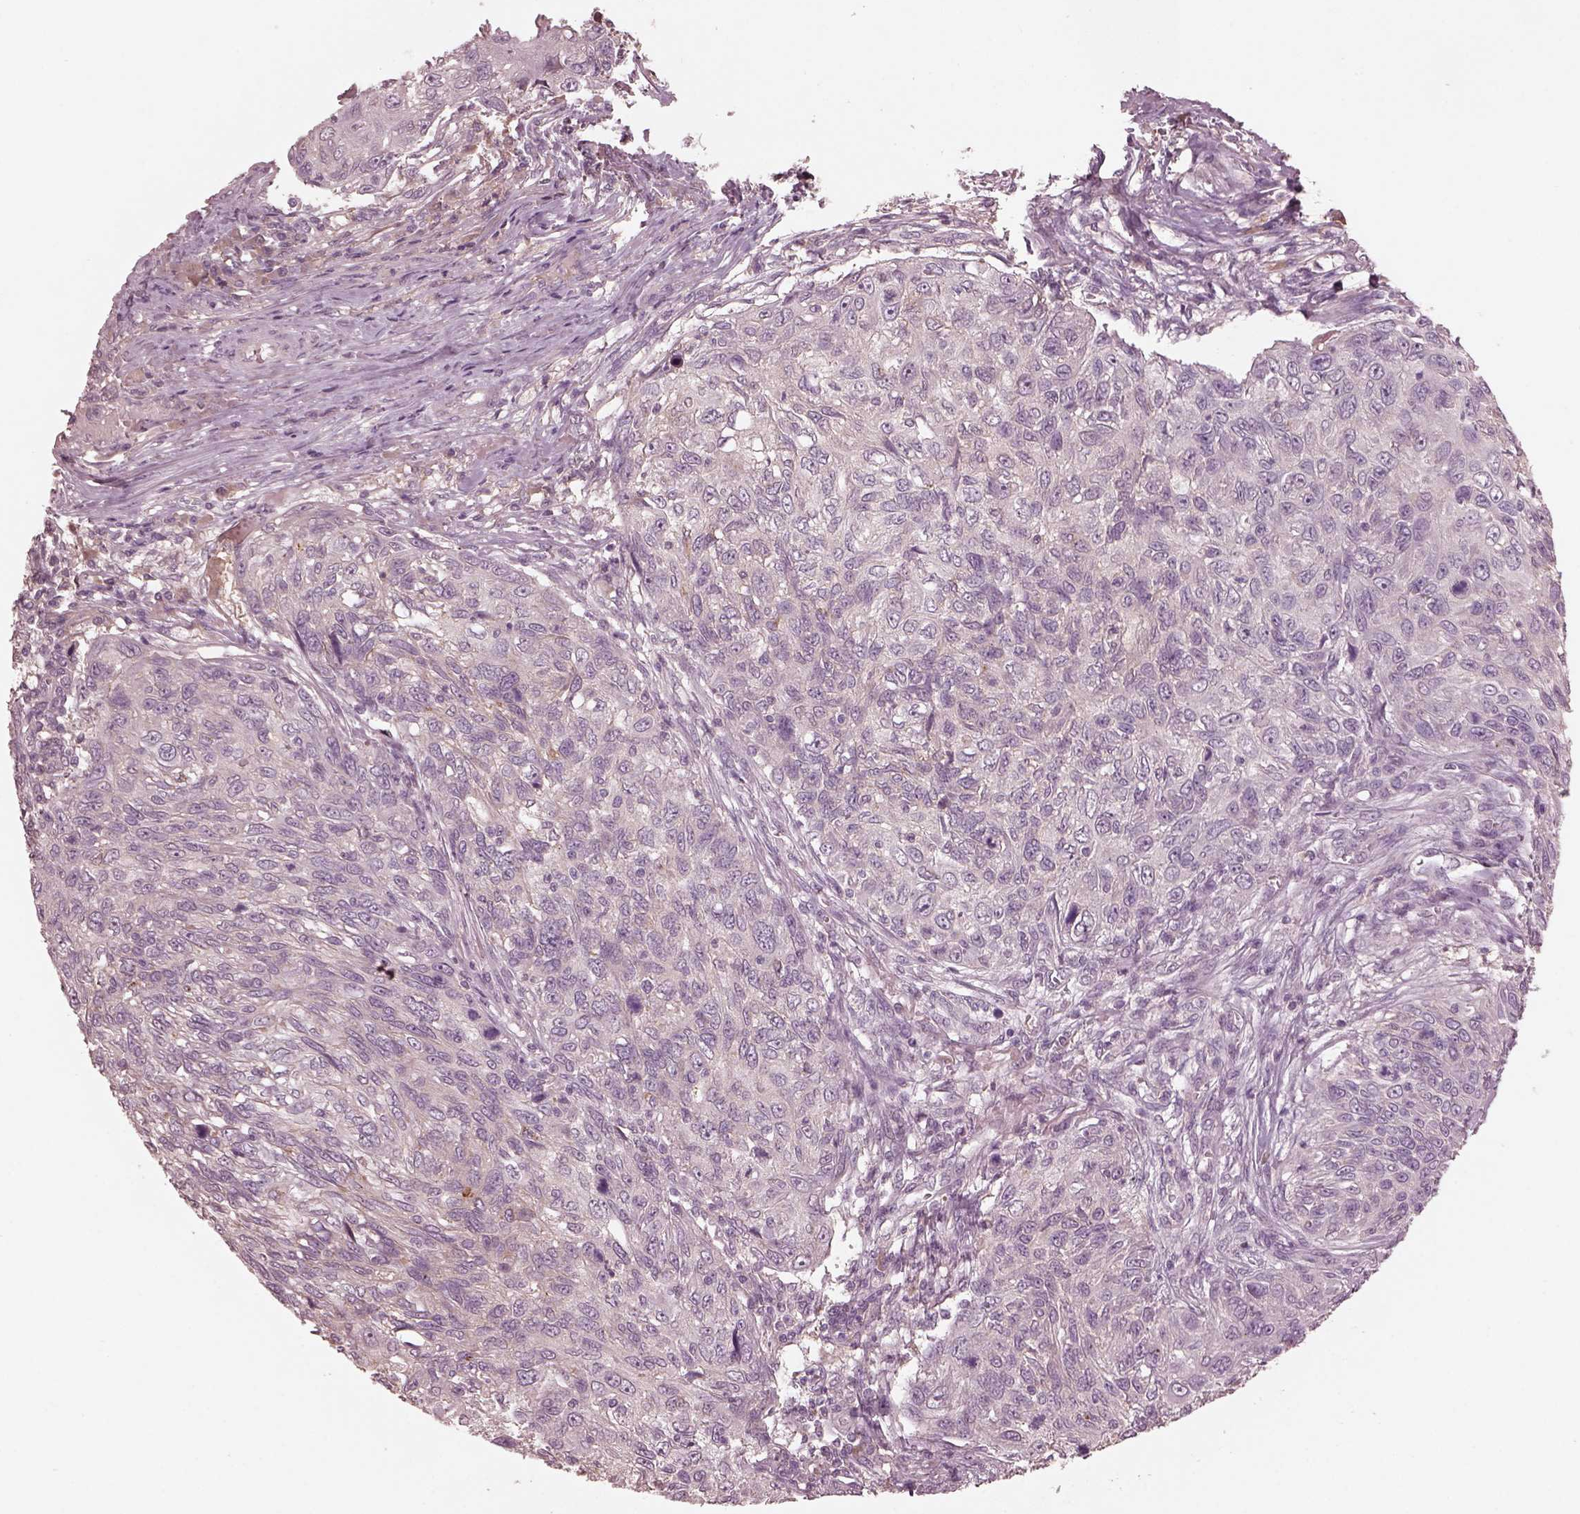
{"staining": {"intensity": "negative", "quantity": "none", "location": "none"}, "tissue": "skin cancer", "cell_type": "Tumor cells", "image_type": "cancer", "snomed": [{"axis": "morphology", "description": "Squamous cell carcinoma, NOS"}, {"axis": "topography", "description": "Skin"}], "caption": "This is an immunohistochemistry image of human skin cancer. There is no staining in tumor cells.", "gene": "VWA5B1", "patient": {"sex": "male", "age": 92}}